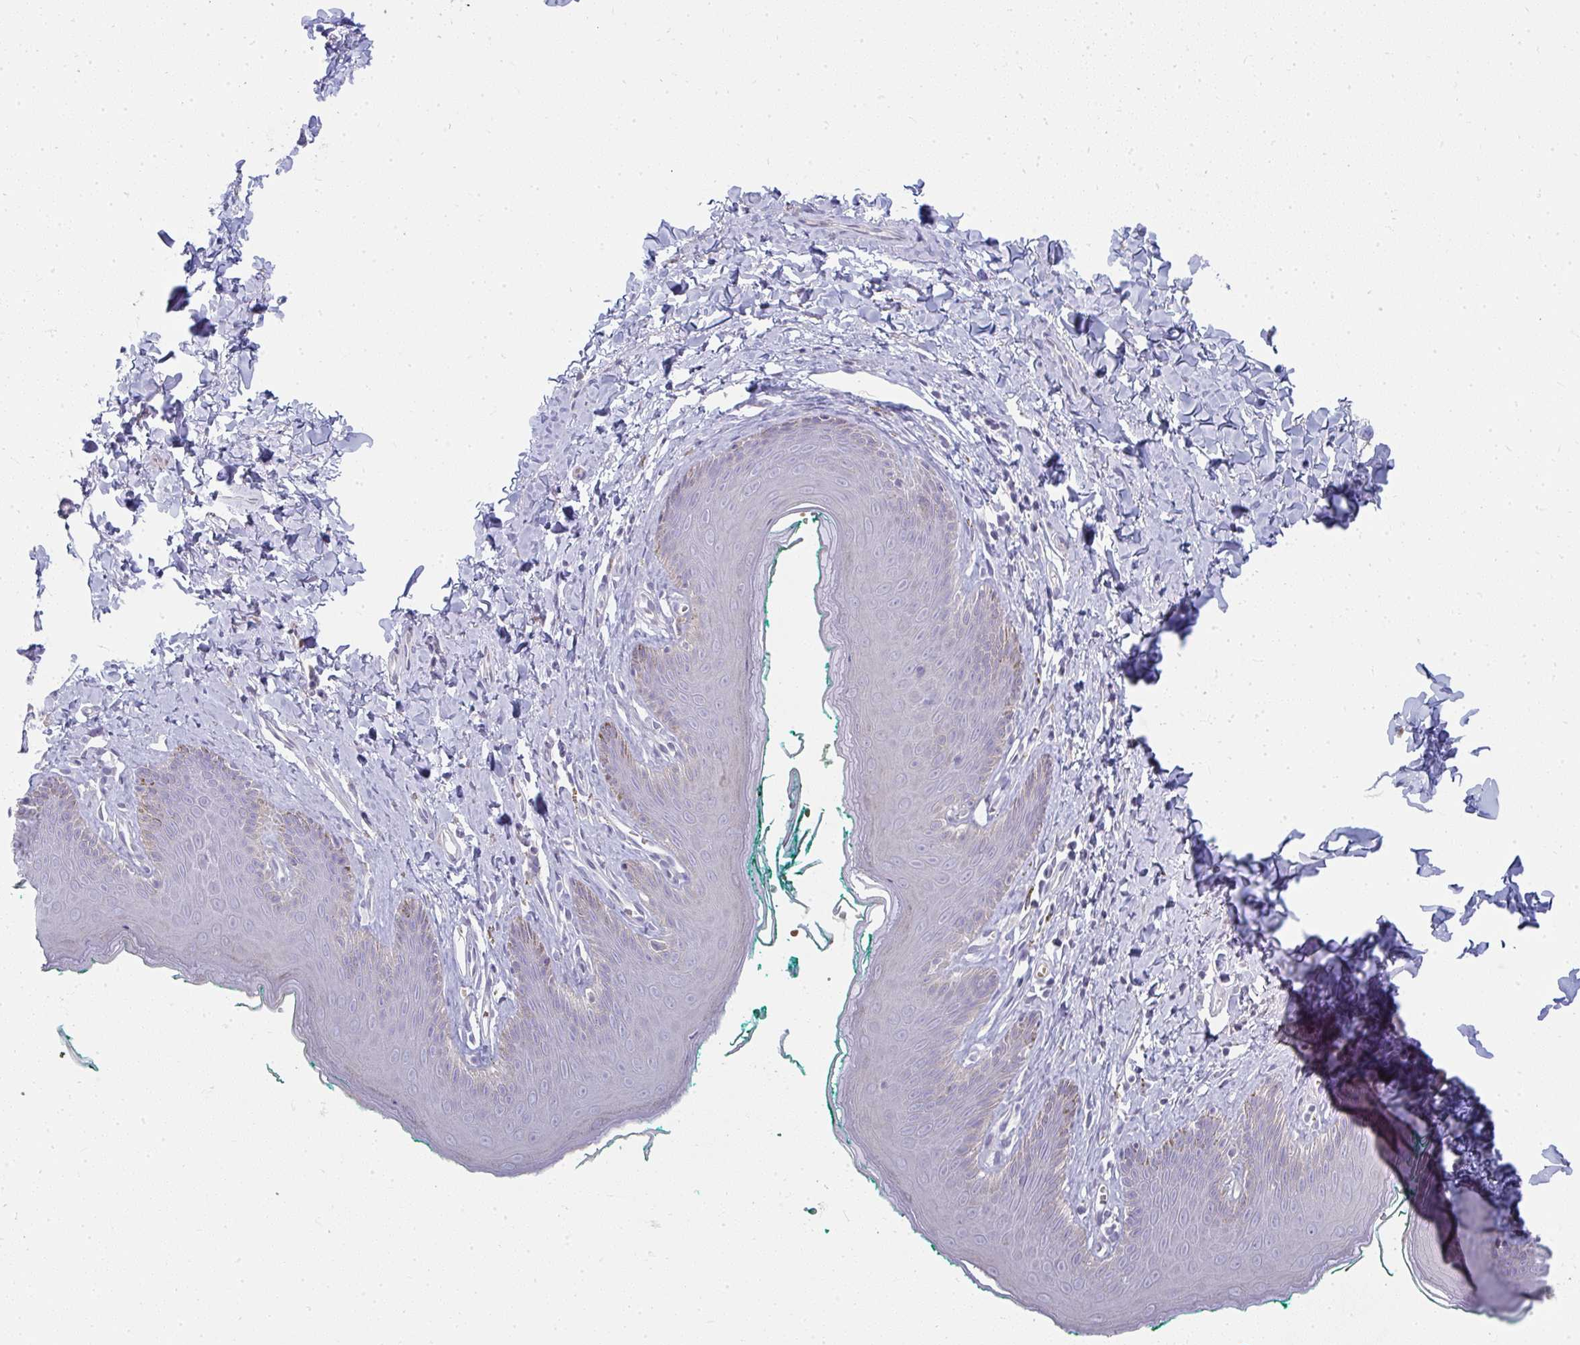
{"staining": {"intensity": "moderate", "quantity": "<25%", "location": "cytoplasmic/membranous"}, "tissue": "skin", "cell_type": "Epidermal cells", "image_type": "normal", "snomed": [{"axis": "morphology", "description": "Normal tissue, NOS"}, {"axis": "topography", "description": "Vulva"}, {"axis": "topography", "description": "Peripheral nerve tissue"}], "caption": "Immunohistochemistry of normal skin exhibits low levels of moderate cytoplasmic/membranous positivity in approximately <25% of epidermal cells. (DAB (3,3'-diaminobenzidine) IHC with brightfield microscopy, high magnification).", "gene": "SHB", "patient": {"sex": "female", "age": 66}}